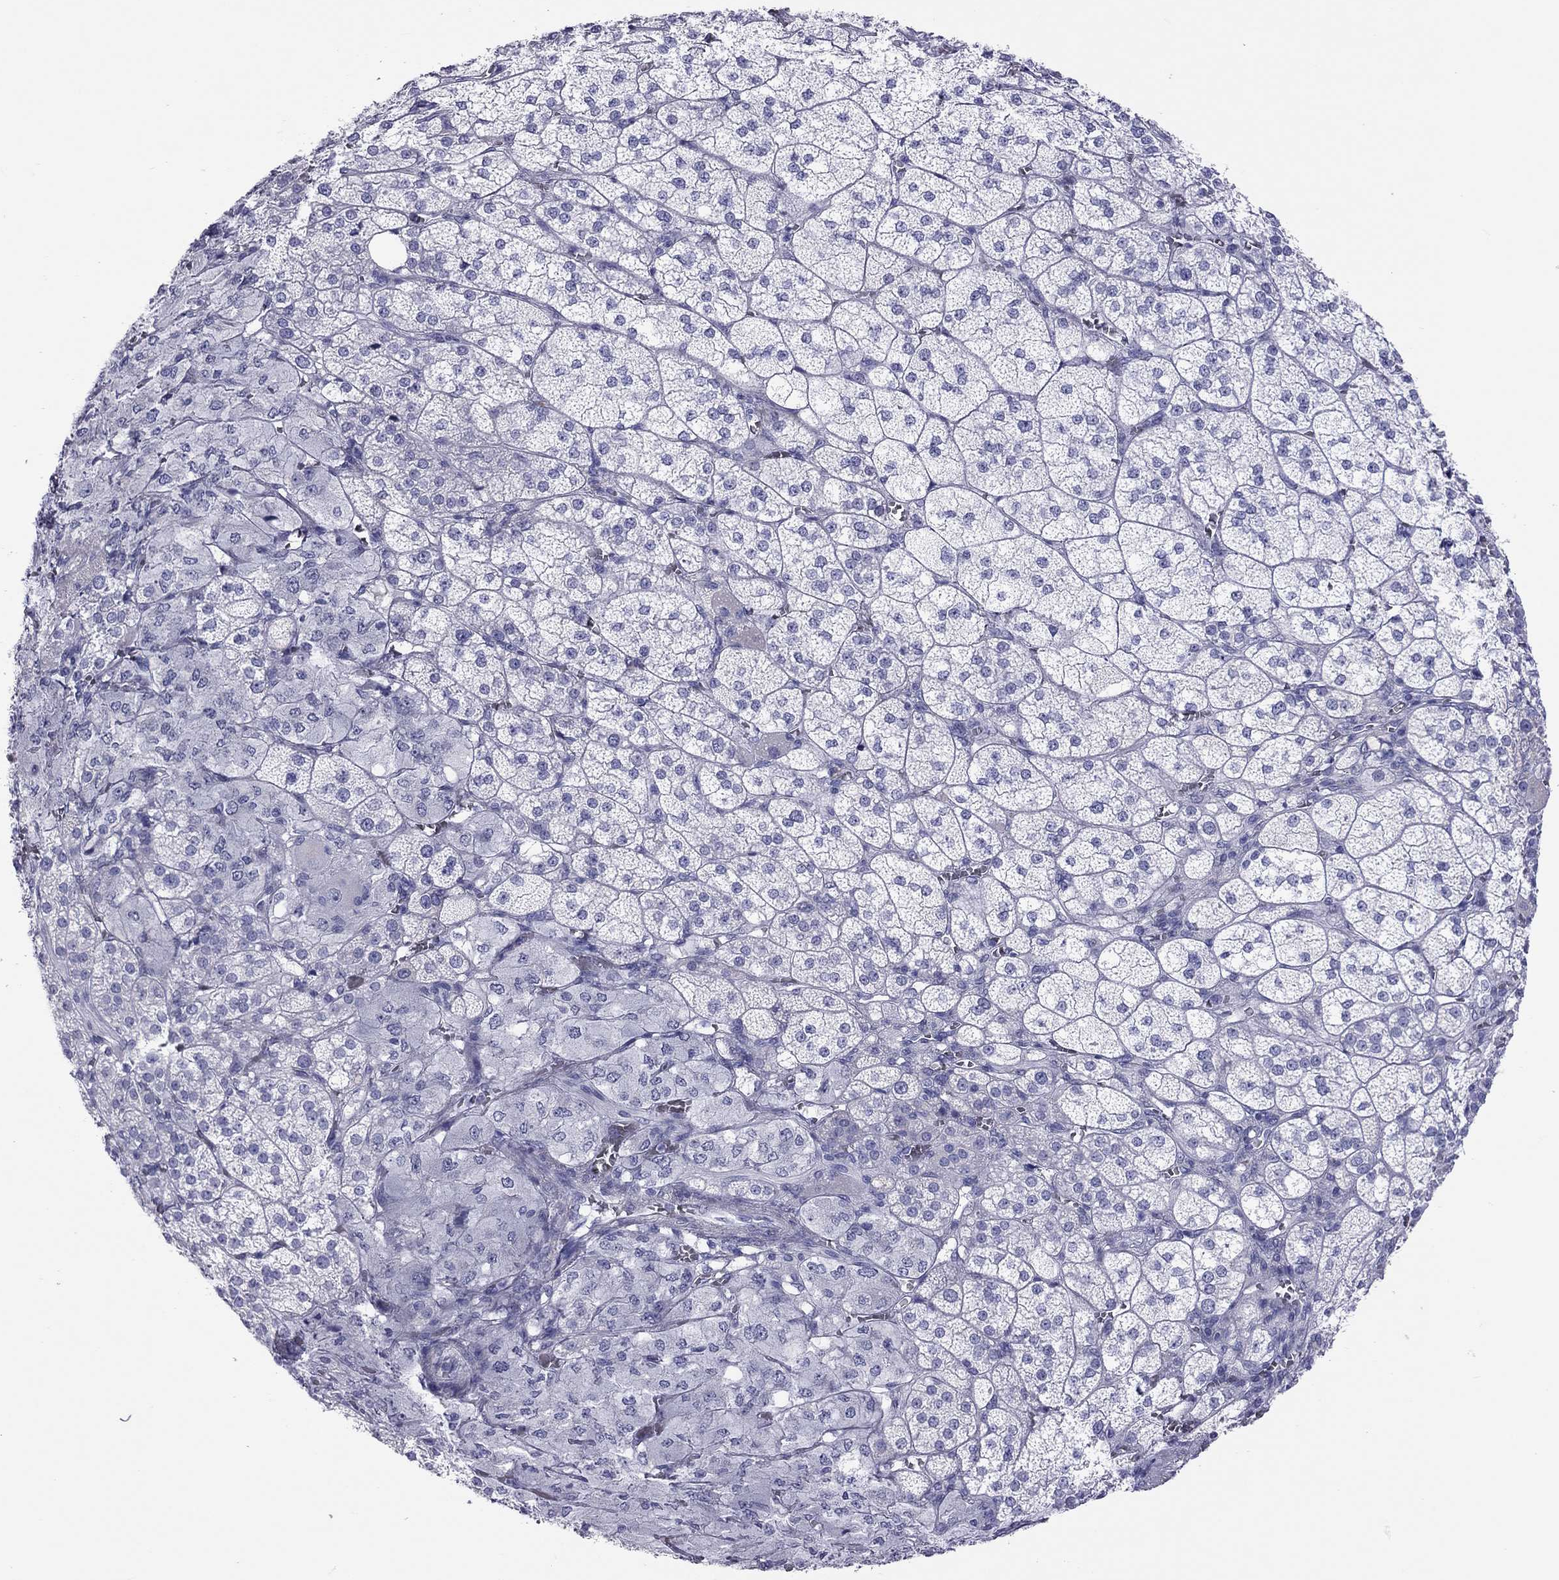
{"staining": {"intensity": "negative", "quantity": "none", "location": "none"}, "tissue": "adrenal gland", "cell_type": "Glandular cells", "image_type": "normal", "snomed": [{"axis": "morphology", "description": "Normal tissue, NOS"}, {"axis": "topography", "description": "Adrenal gland"}], "caption": "Immunohistochemistry (IHC) photomicrograph of benign adrenal gland: adrenal gland stained with DAB (3,3'-diaminobenzidine) demonstrates no significant protein positivity in glandular cells. Brightfield microscopy of immunohistochemistry stained with DAB (3,3'-diaminobenzidine) (brown) and hematoxylin (blue), captured at high magnification.", "gene": "STAG3", "patient": {"sex": "female", "age": 60}}